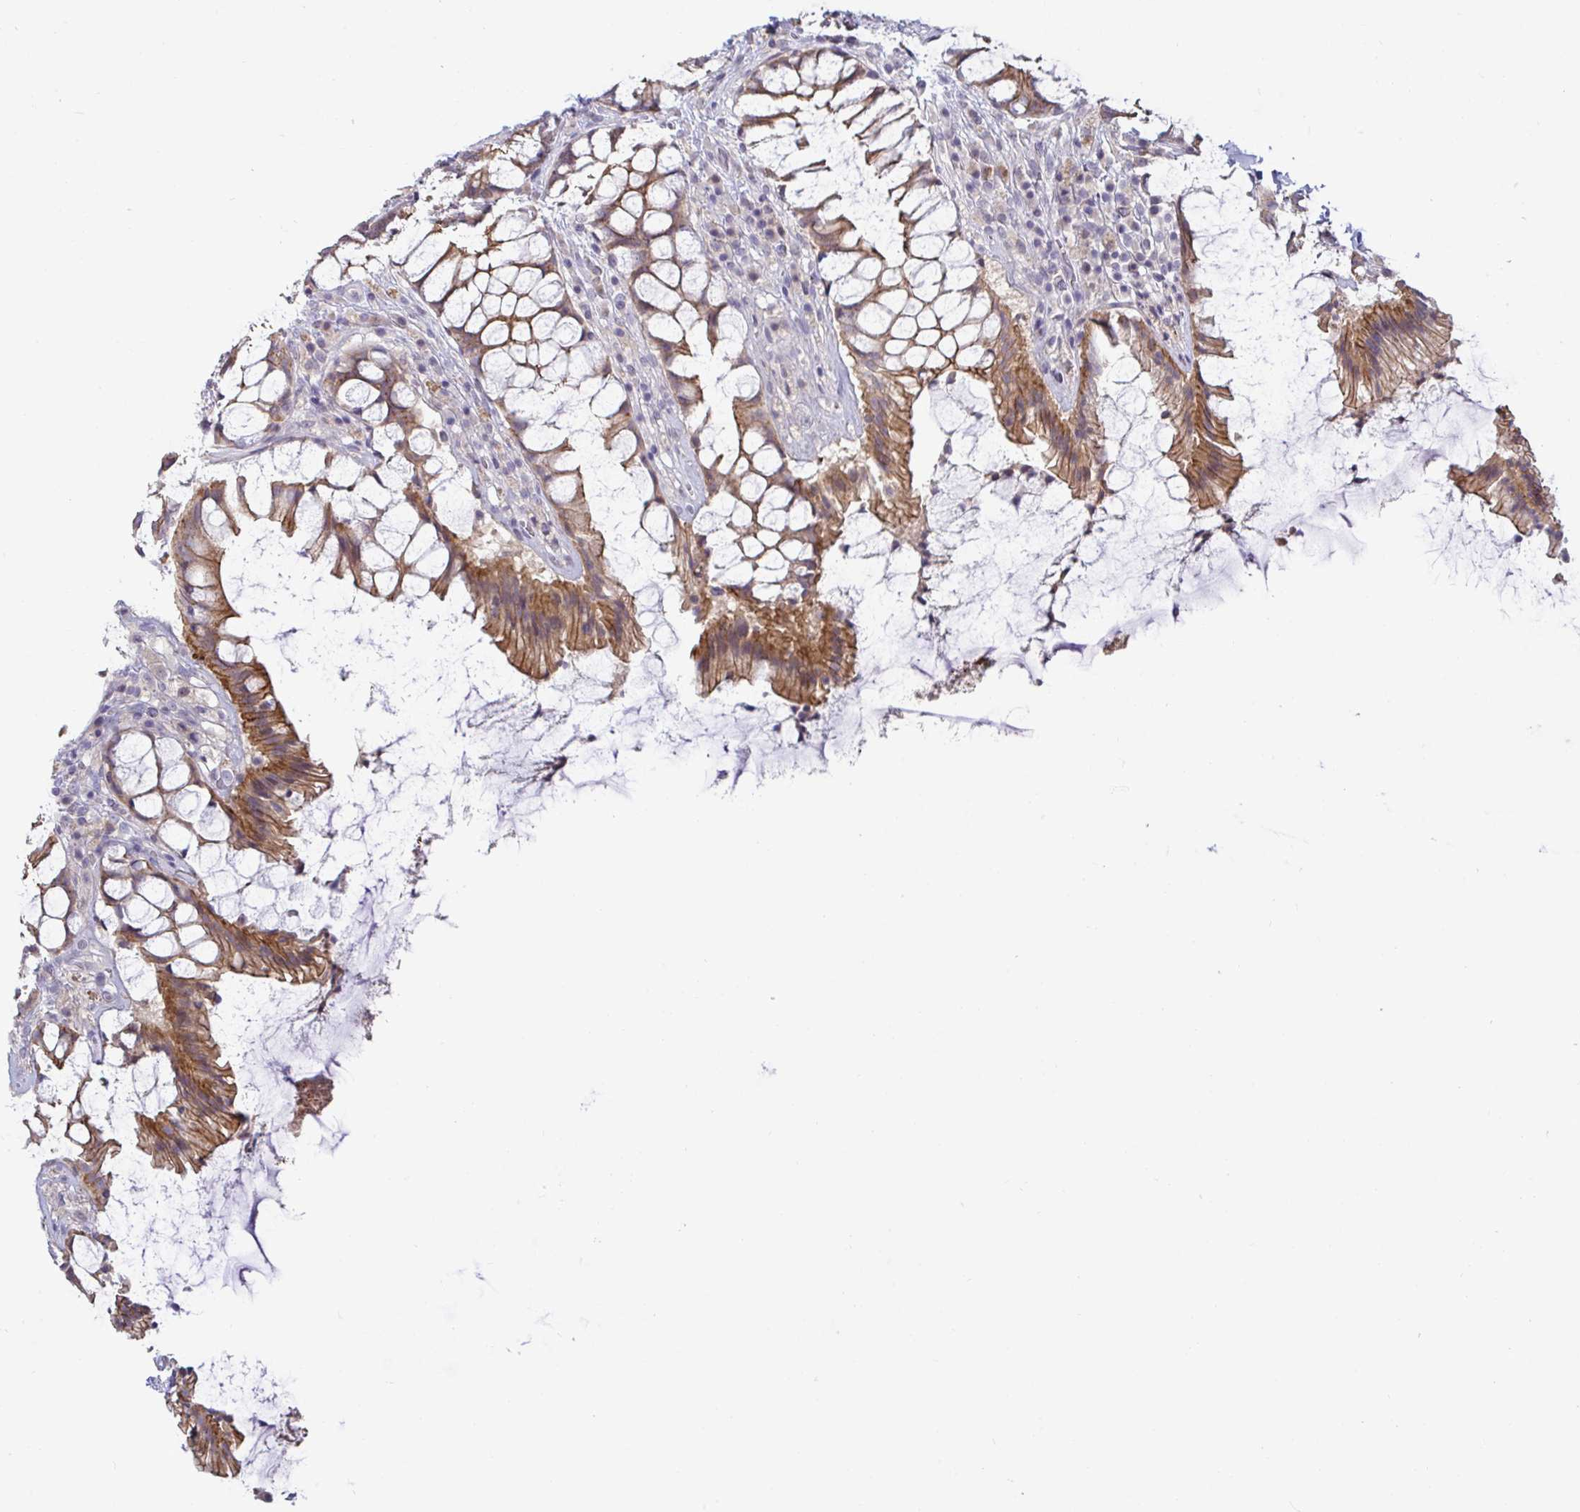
{"staining": {"intensity": "moderate", "quantity": ">75%", "location": "cytoplasmic/membranous"}, "tissue": "rectum", "cell_type": "Glandular cells", "image_type": "normal", "snomed": [{"axis": "morphology", "description": "Normal tissue, NOS"}, {"axis": "topography", "description": "Rectum"}], "caption": "Immunohistochemical staining of benign human rectum exhibits moderate cytoplasmic/membranous protein staining in about >75% of glandular cells.", "gene": "GSTM1", "patient": {"sex": "female", "age": 58}}